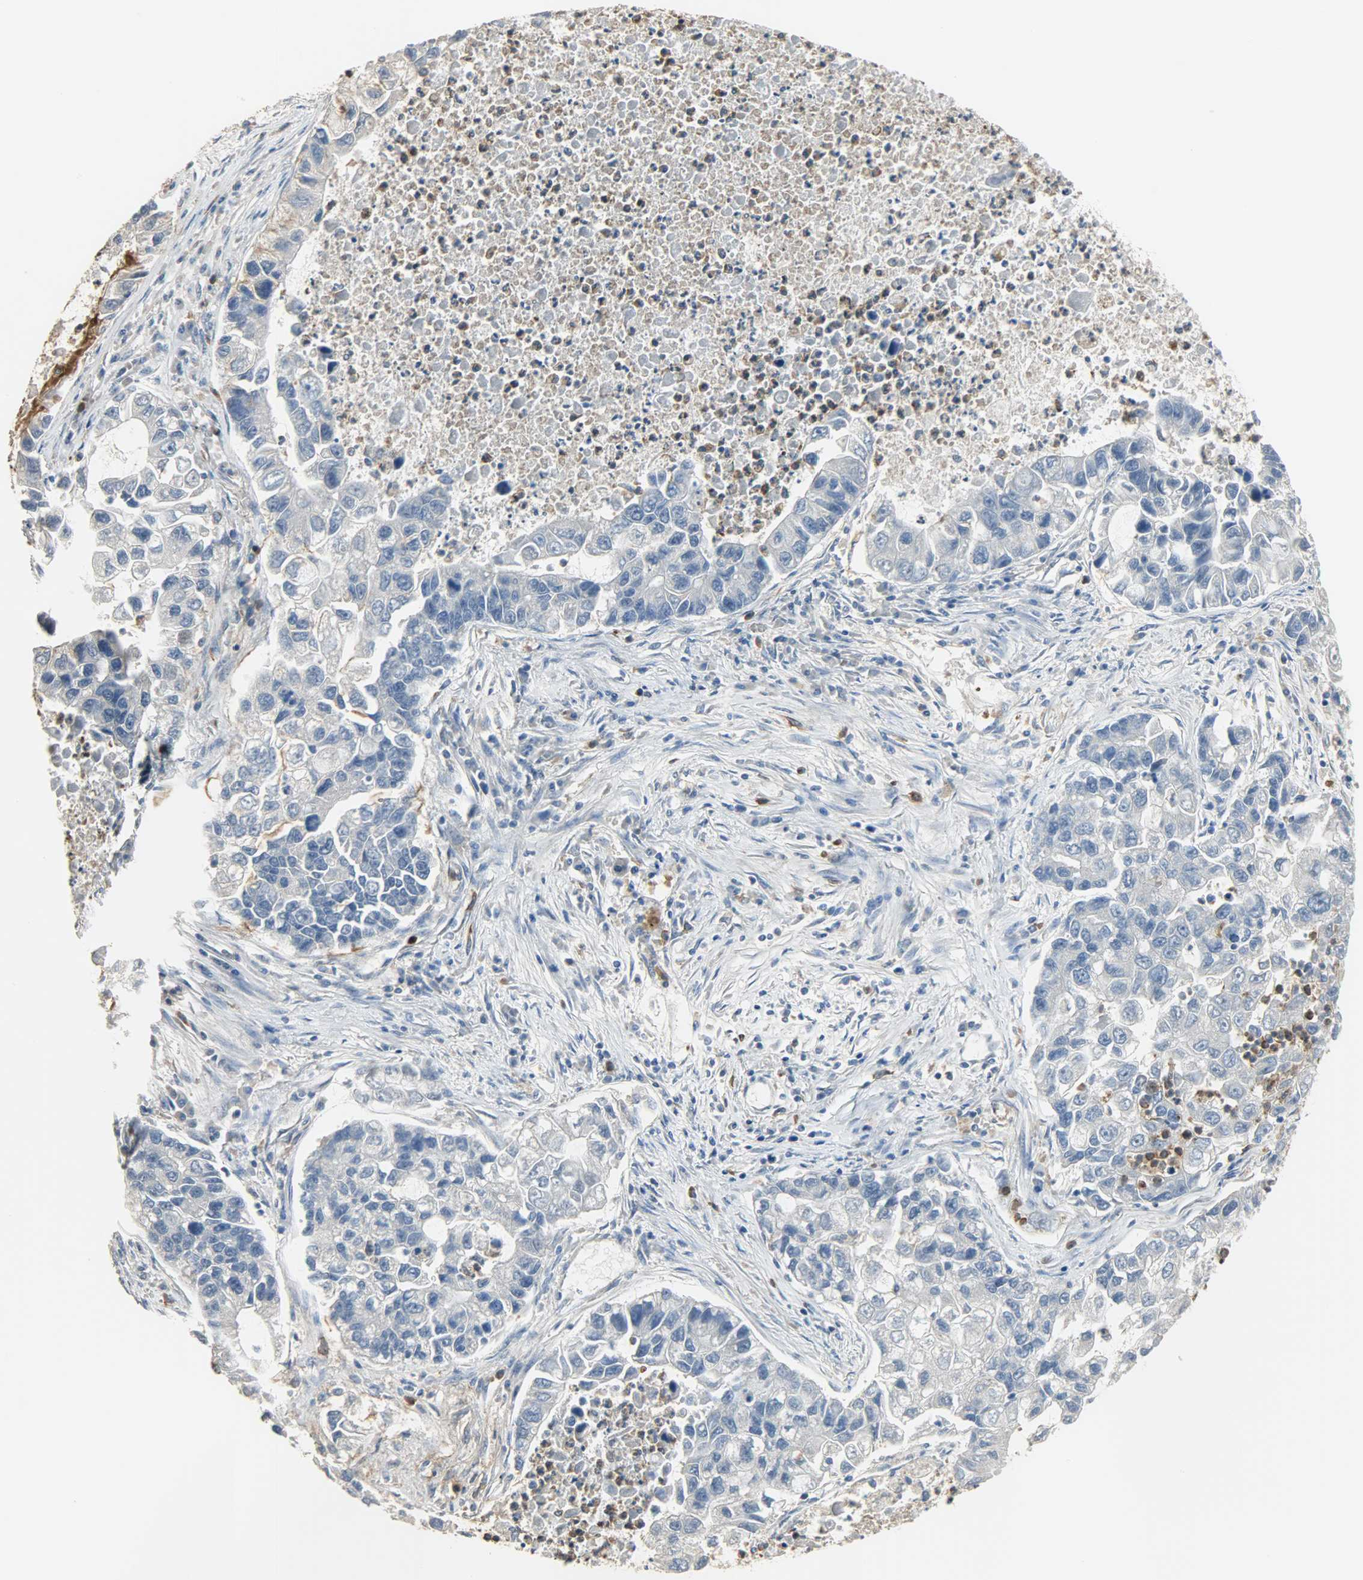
{"staining": {"intensity": "negative", "quantity": "none", "location": "none"}, "tissue": "lung cancer", "cell_type": "Tumor cells", "image_type": "cancer", "snomed": [{"axis": "morphology", "description": "Adenocarcinoma, NOS"}, {"axis": "topography", "description": "Lung"}], "caption": "Lung cancer (adenocarcinoma) stained for a protein using immunohistochemistry (IHC) exhibits no positivity tumor cells.", "gene": "SKAP2", "patient": {"sex": "female", "age": 51}}